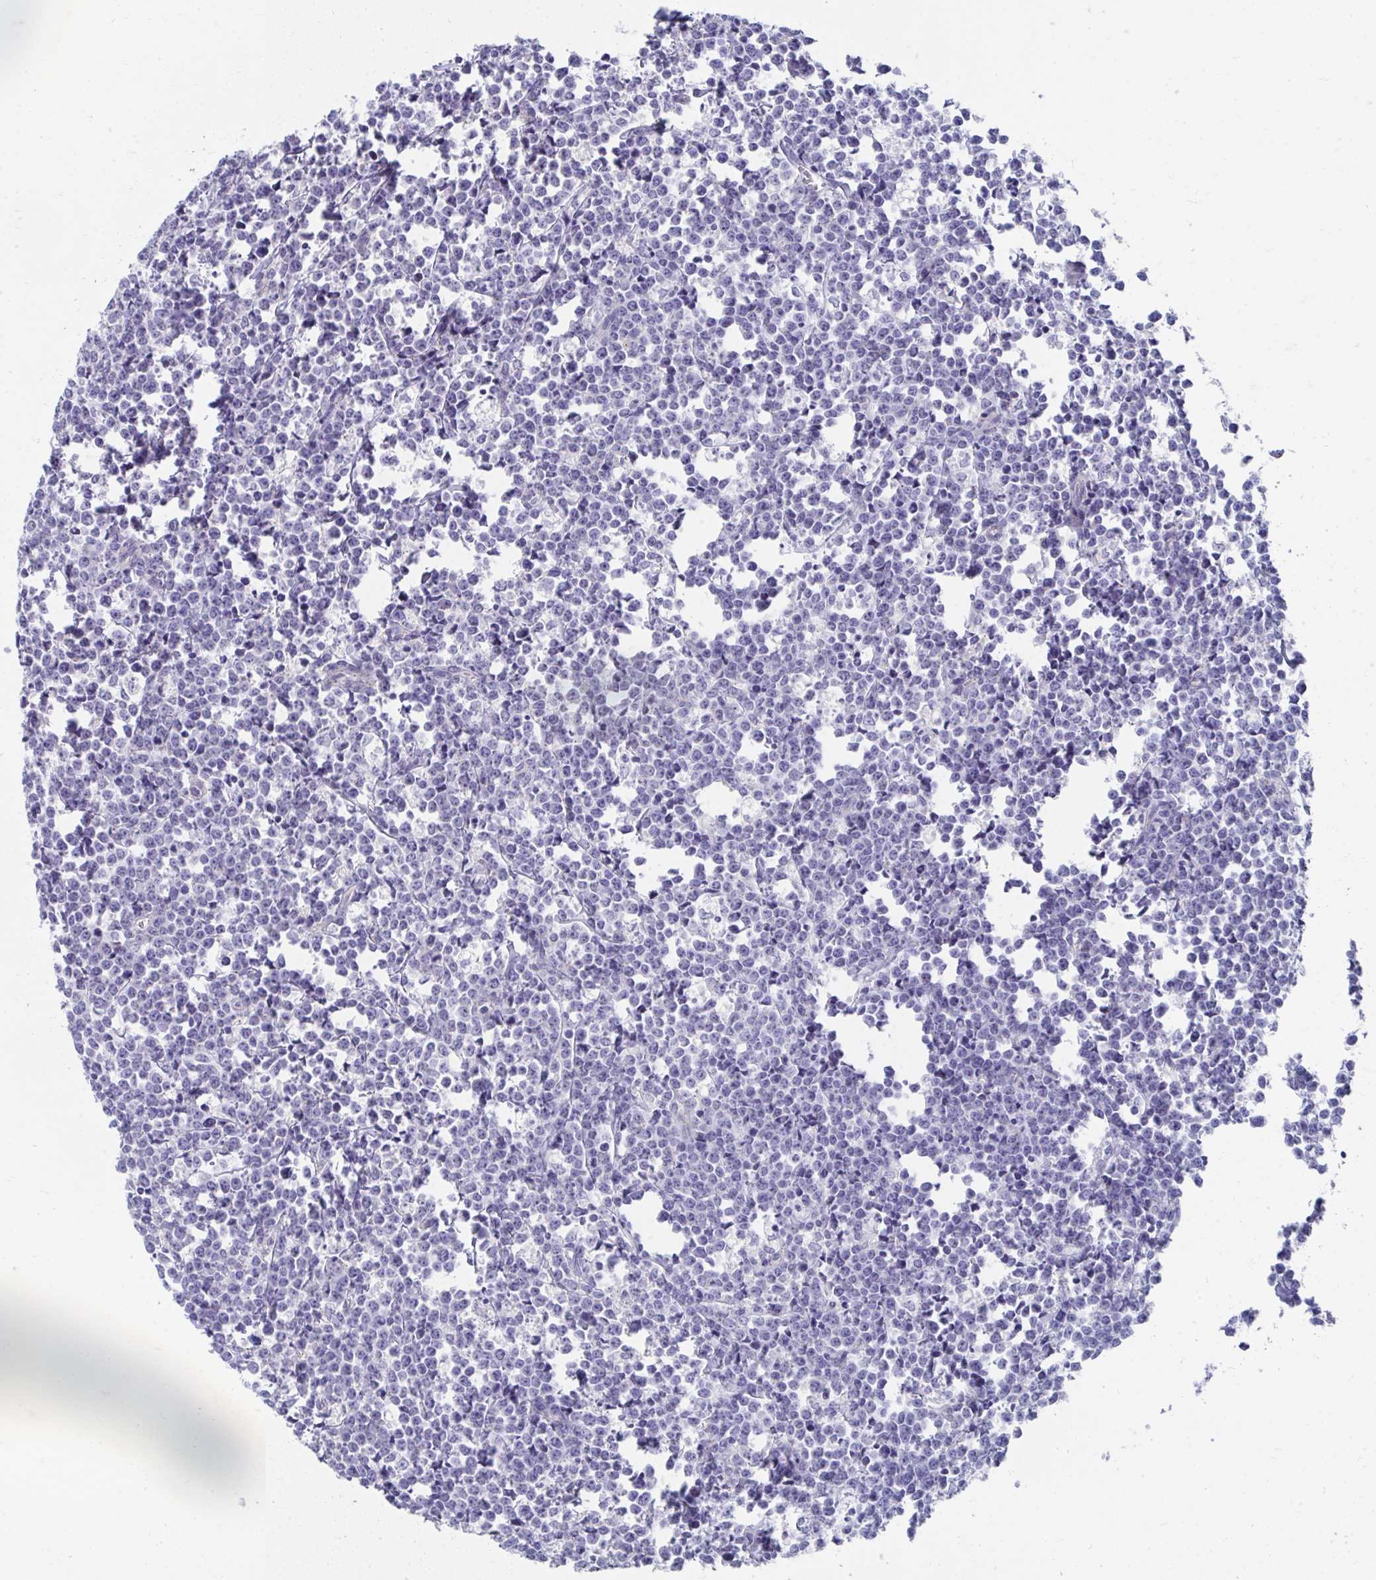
{"staining": {"intensity": "negative", "quantity": "none", "location": "none"}, "tissue": "lymphoma", "cell_type": "Tumor cells", "image_type": "cancer", "snomed": [{"axis": "morphology", "description": "Malignant lymphoma, non-Hodgkin's type, High grade"}, {"axis": "topography", "description": "Small intestine"}], "caption": "Immunohistochemistry (IHC) micrograph of neoplastic tissue: high-grade malignant lymphoma, non-Hodgkin's type stained with DAB (3,3'-diaminobenzidine) reveals no significant protein positivity in tumor cells.", "gene": "TMPRSS2", "patient": {"sex": "female", "age": 56}}